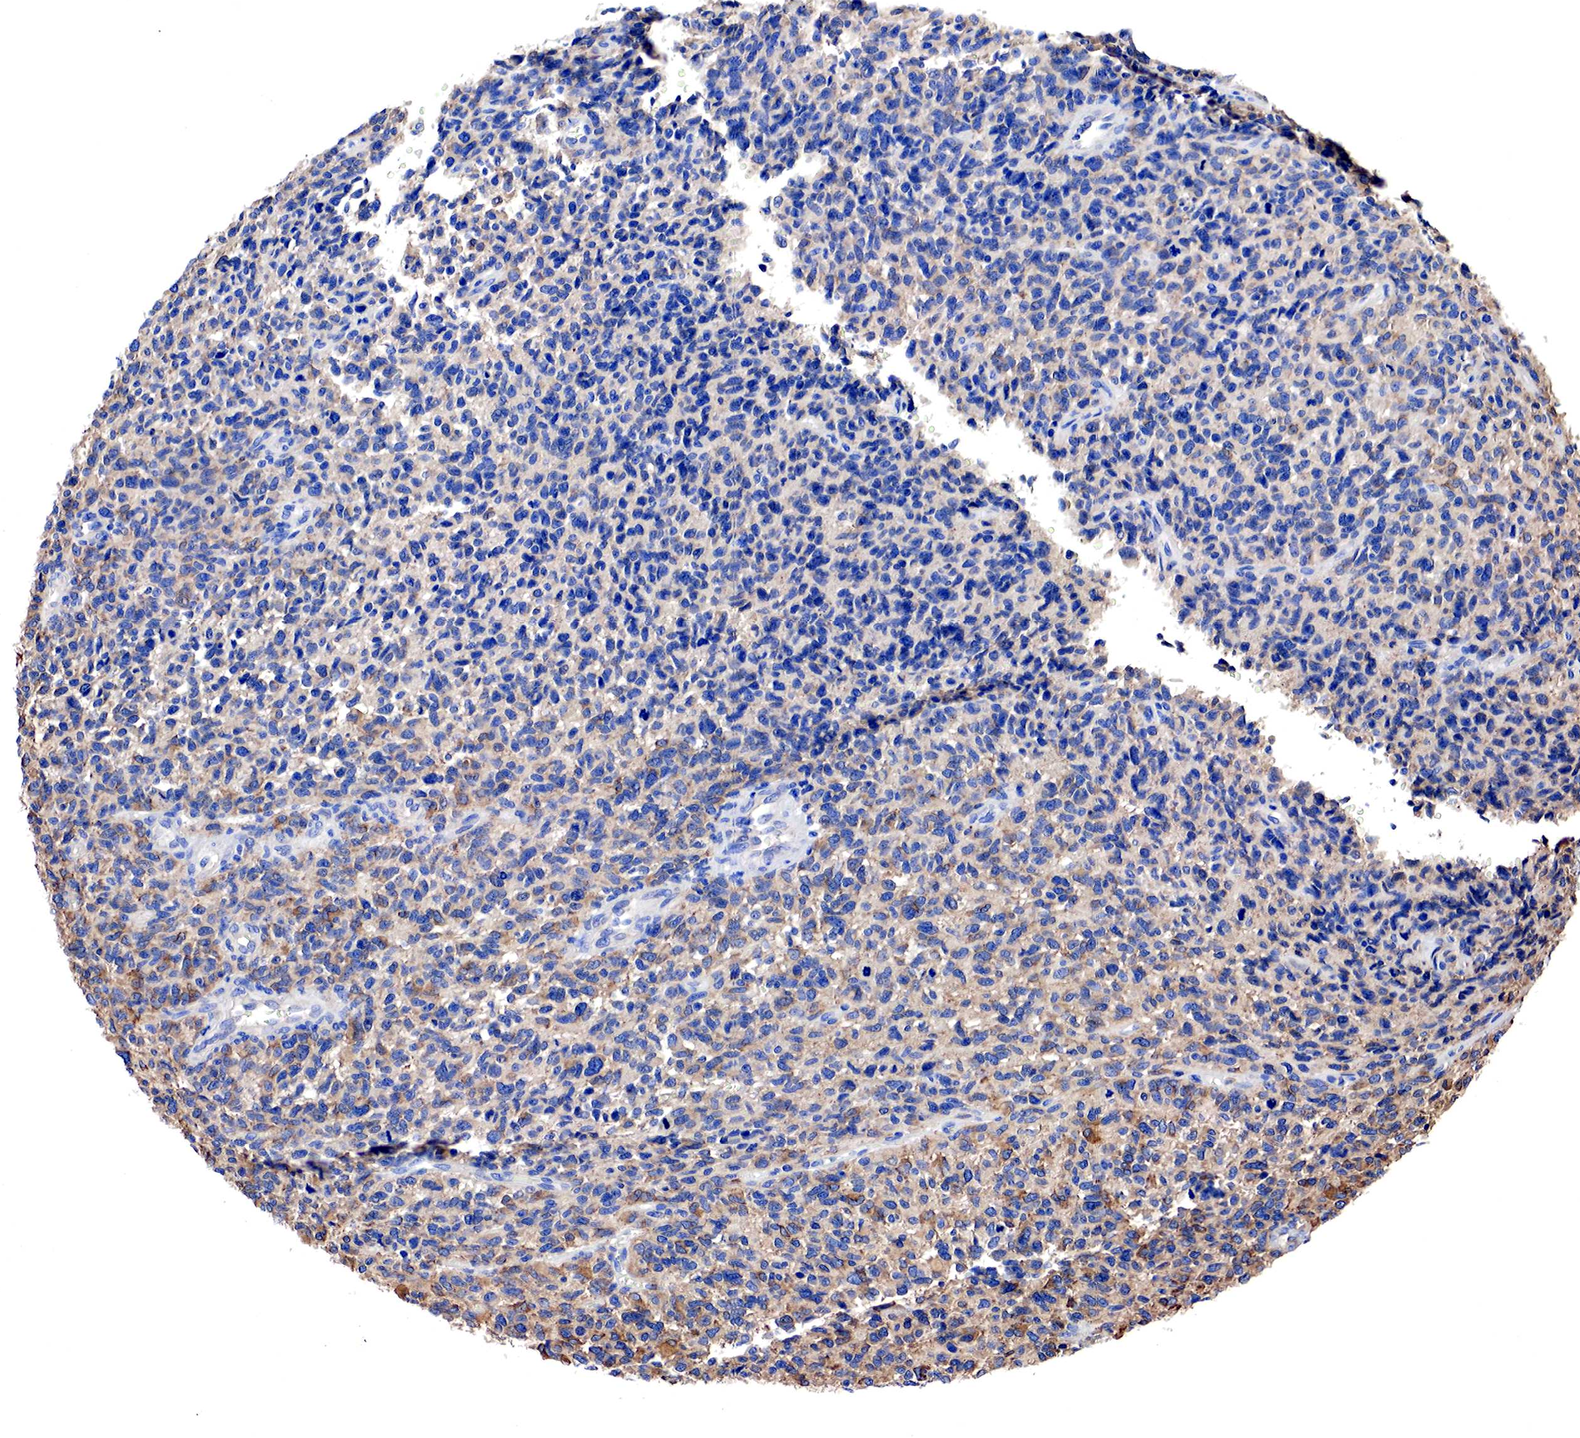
{"staining": {"intensity": "moderate", "quantity": "25%-75%", "location": "cytoplasmic/membranous"}, "tissue": "glioma", "cell_type": "Tumor cells", "image_type": "cancer", "snomed": [{"axis": "morphology", "description": "Glioma, malignant, High grade"}, {"axis": "topography", "description": "Brain"}], "caption": "Immunohistochemical staining of malignant high-grade glioma displays moderate cytoplasmic/membranous protein positivity in about 25%-75% of tumor cells.", "gene": "RDX", "patient": {"sex": "male", "age": 77}}